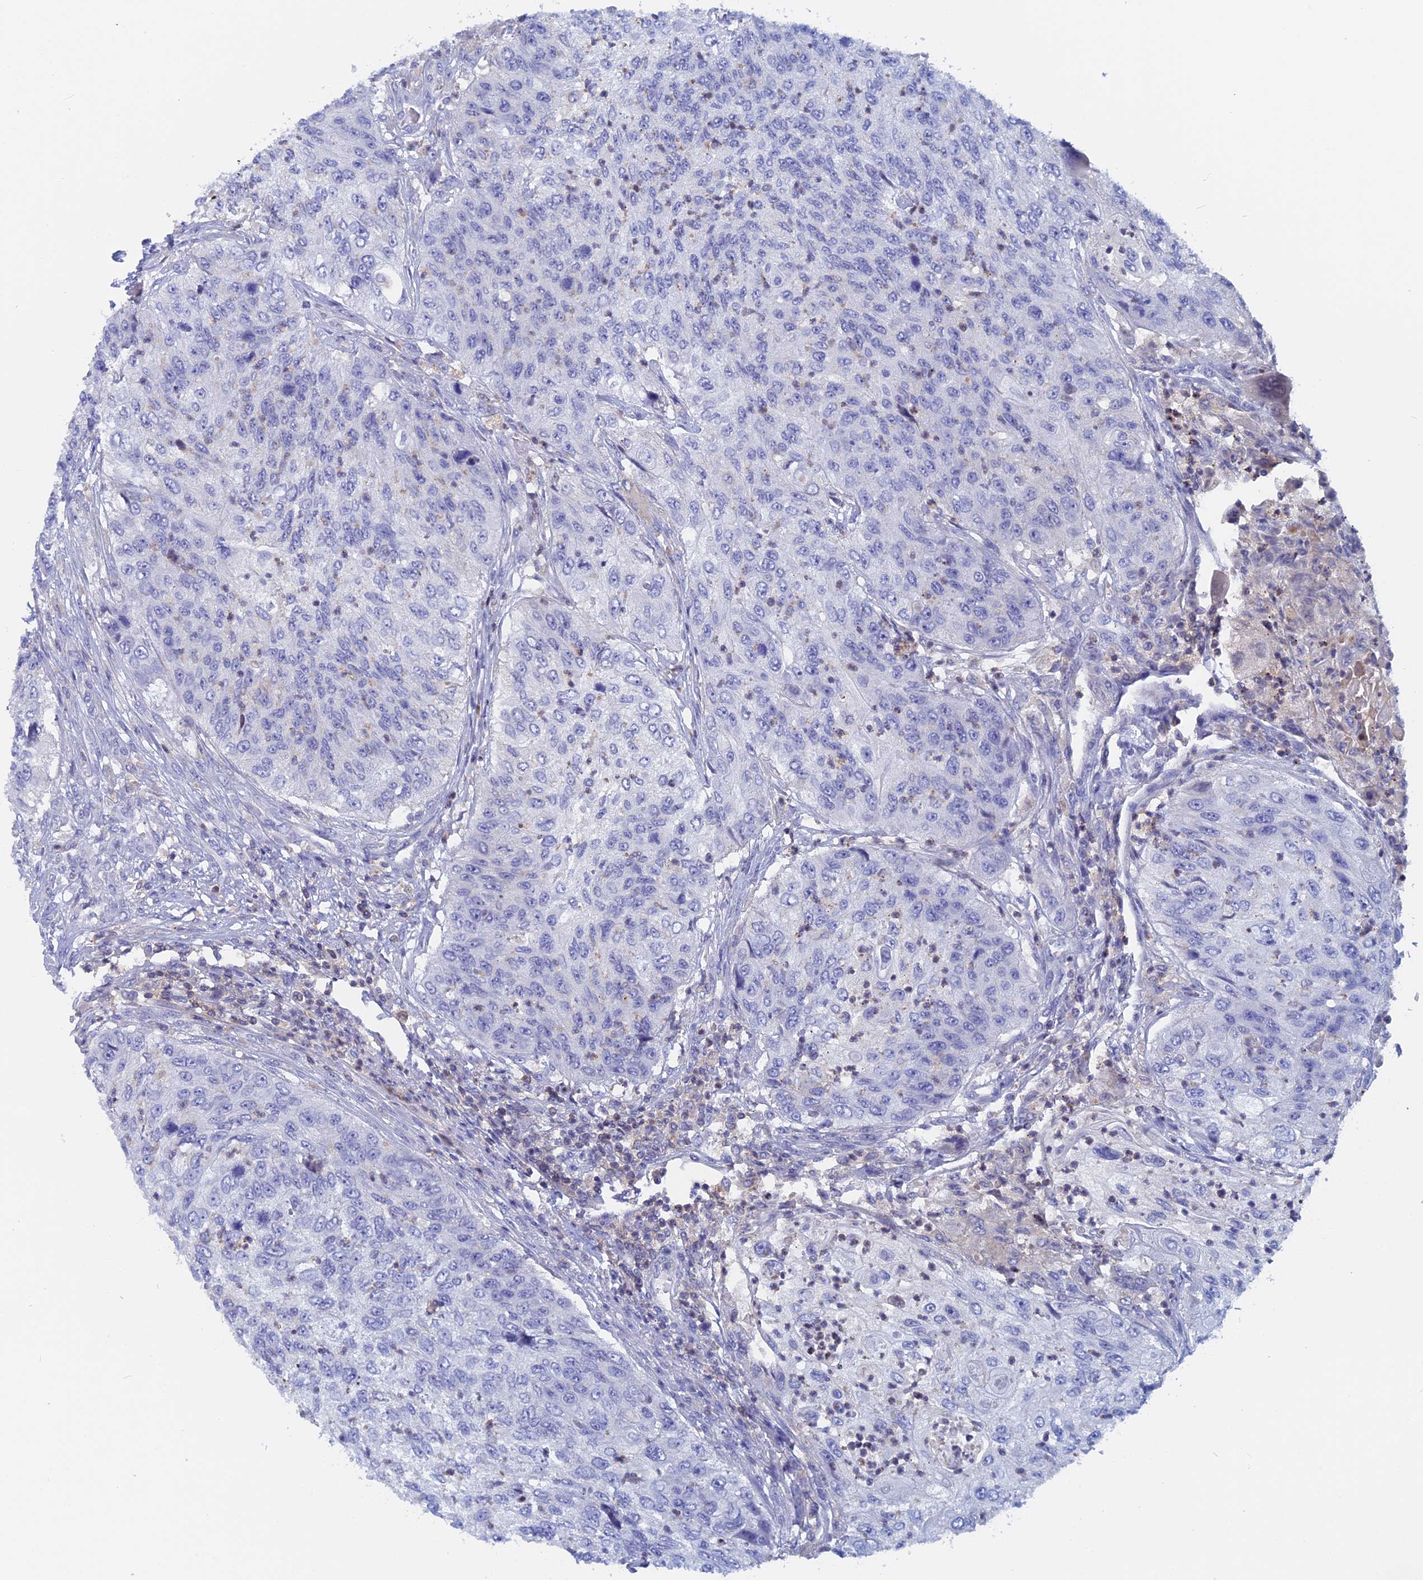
{"staining": {"intensity": "negative", "quantity": "none", "location": "none"}, "tissue": "urothelial cancer", "cell_type": "Tumor cells", "image_type": "cancer", "snomed": [{"axis": "morphology", "description": "Urothelial carcinoma, High grade"}, {"axis": "topography", "description": "Urinary bladder"}], "caption": "Immunohistochemical staining of high-grade urothelial carcinoma reveals no significant expression in tumor cells. (Stains: DAB IHC with hematoxylin counter stain, Microscopy: brightfield microscopy at high magnification).", "gene": "ACP7", "patient": {"sex": "female", "age": 60}}